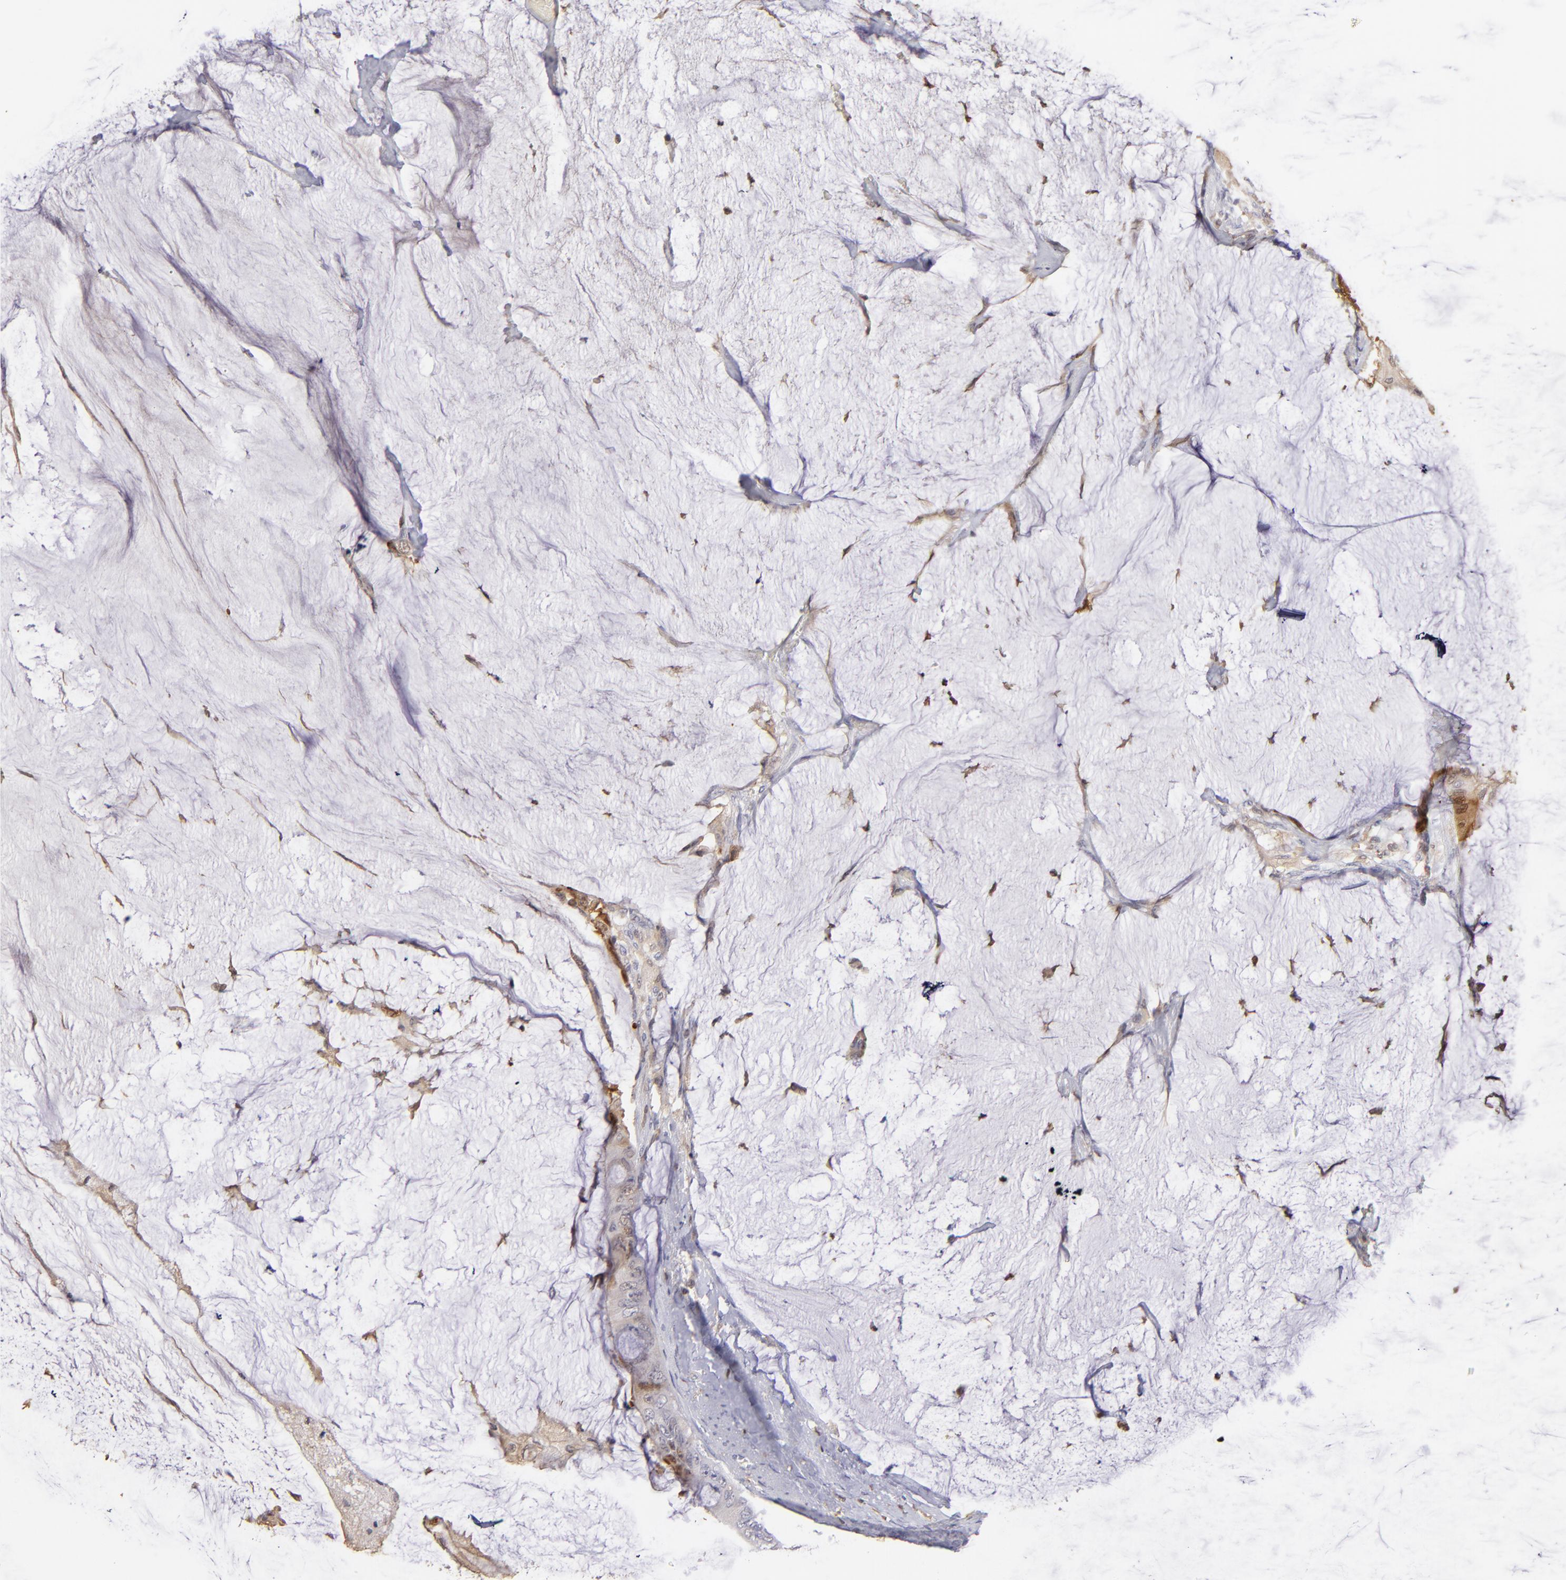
{"staining": {"intensity": "moderate", "quantity": "<25%", "location": "cytoplasmic/membranous,nuclear"}, "tissue": "colorectal cancer", "cell_type": "Tumor cells", "image_type": "cancer", "snomed": [{"axis": "morphology", "description": "Normal tissue, NOS"}, {"axis": "morphology", "description": "Adenocarcinoma, NOS"}, {"axis": "topography", "description": "Rectum"}, {"axis": "topography", "description": "Peripheral nerve tissue"}], "caption": "Human colorectal adenocarcinoma stained with a protein marker reveals moderate staining in tumor cells.", "gene": "S100A2", "patient": {"sex": "female", "age": 77}}